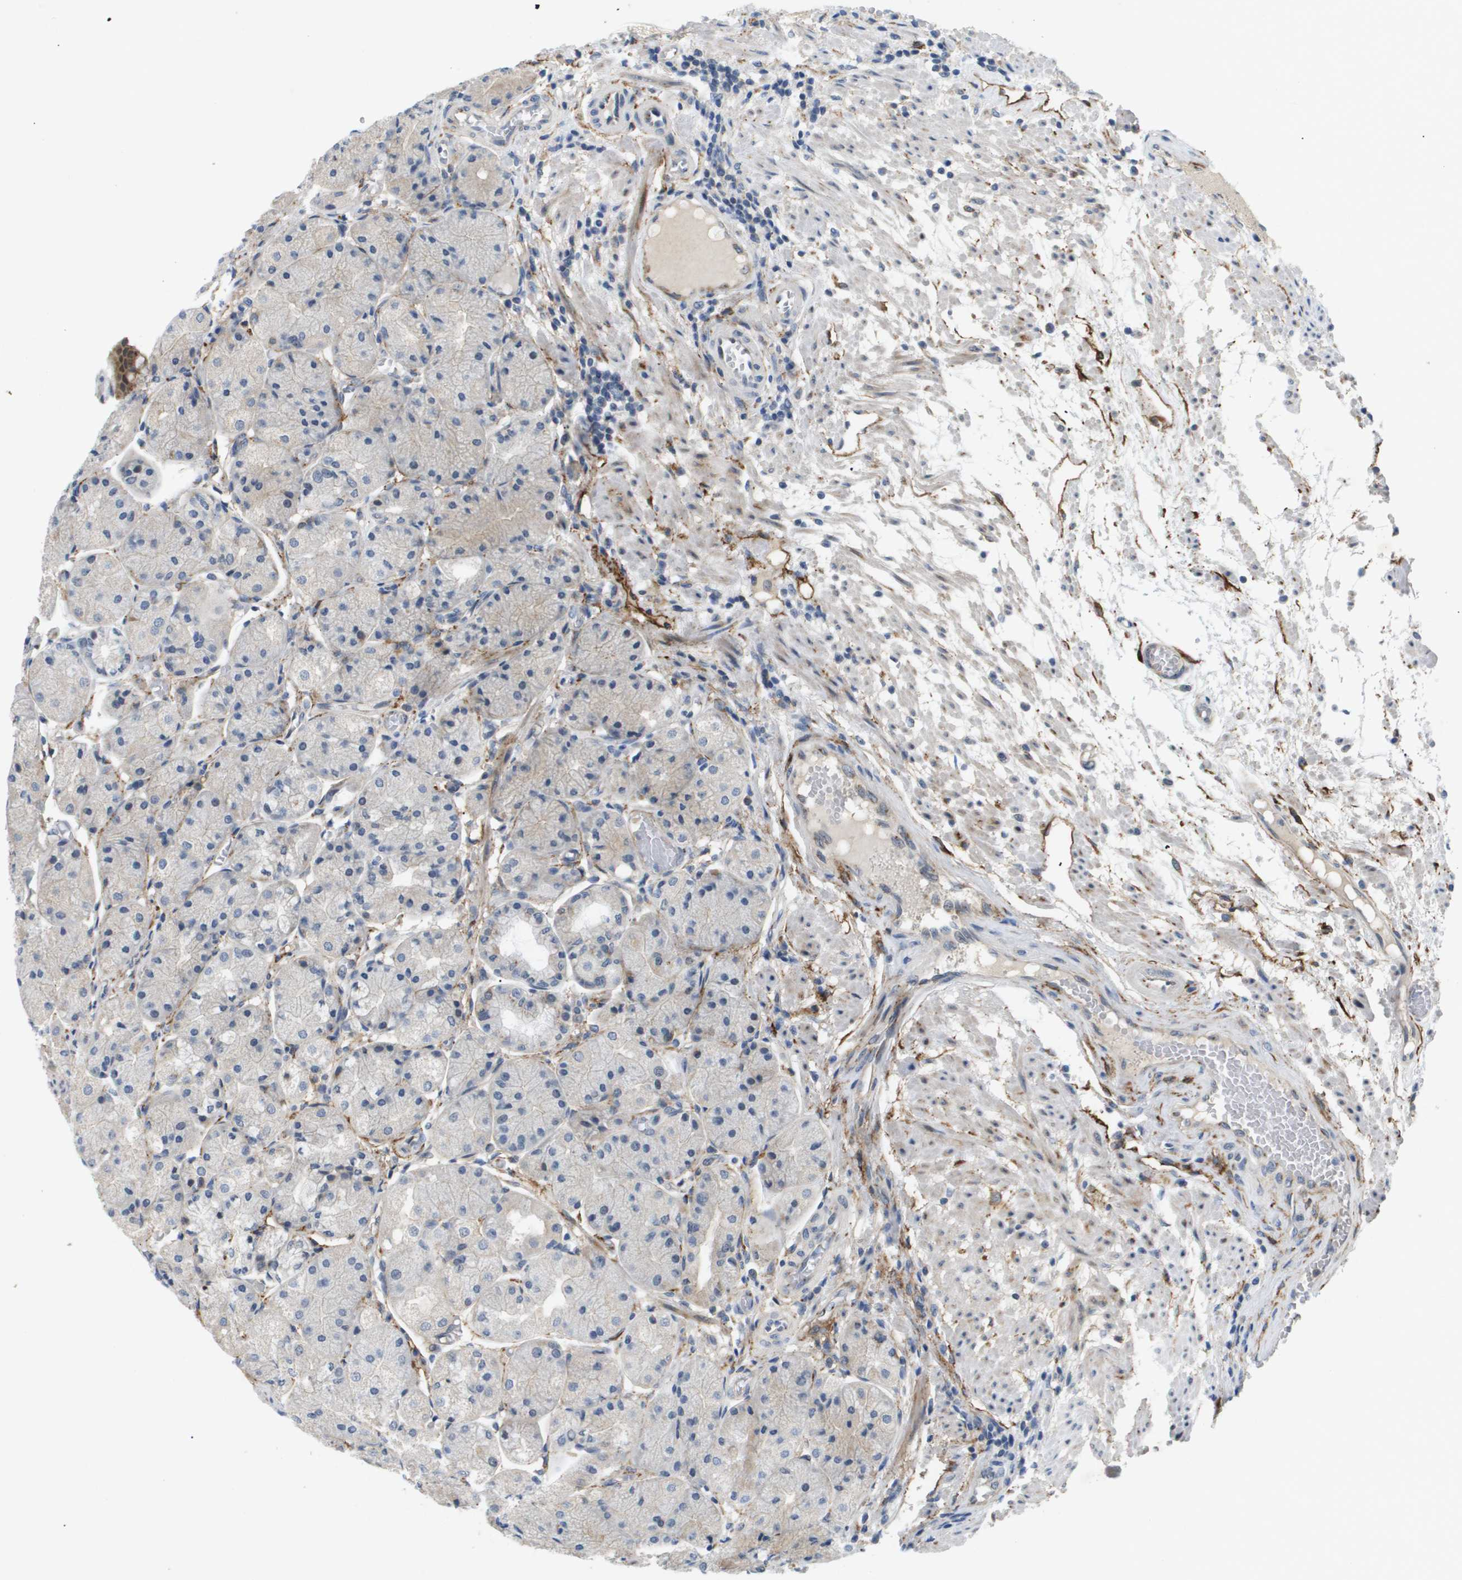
{"staining": {"intensity": "moderate", "quantity": "<25%", "location": "cytoplasmic/membranous"}, "tissue": "stomach", "cell_type": "Glandular cells", "image_type": "normal", "snomed": [{"axis": "morphology", "description": "Normal tissue, NOS"}, {"axis": "topography", "description": "Stomach, upper"}], "caption": "Immunohistochemistry (IHC) (DAB) staining of normal human stomach exhibits moderate cytoplasmic/membranous protein positivity in about <25% of glandular cells. (DAB (3,3'-diaminobenzidine) = brown stain, brightfield microscopy at high magnification).", "gene": "OTUD5", "patient": {"sex": "male", "age": 72}}